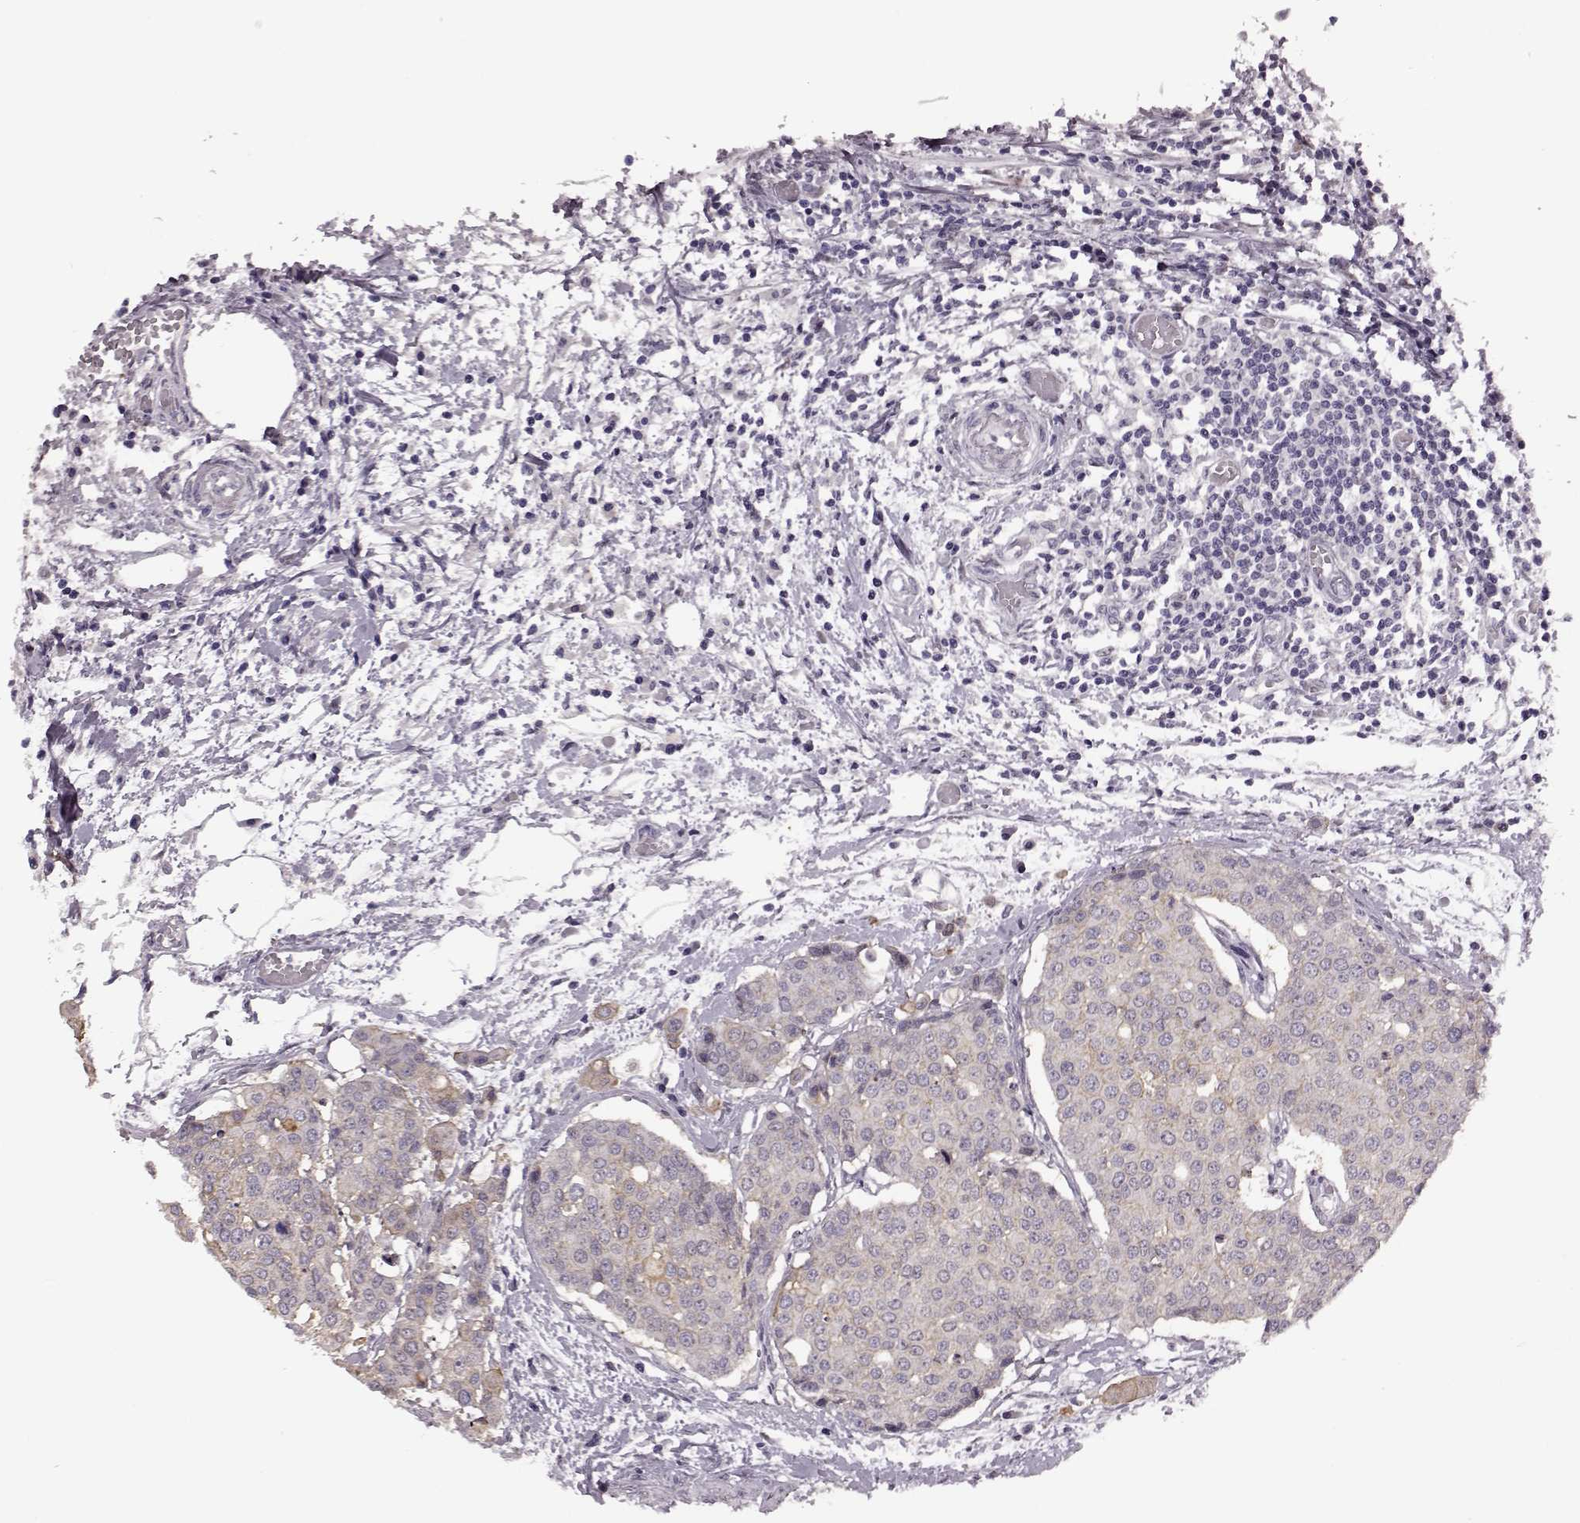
{"staining": {"intensity": "weak", "quantity": "<25%", "location": "cytoplasmic/membranous"}, "tissue": "carcinoid", "cell_type": "Tumor cells", "image_type": "cancer", "snomed": [{"axis": "morphology", "description": "Carcinoid, malignant, NOS"}, {"axis": "topography", "description": "Colon"}], "caption": "This is an IHC image of human malignant carcinoid. There is no positivity in tumor cells.", "gene": "STX1B", "patient": {"sex": "male", "age": 81}}